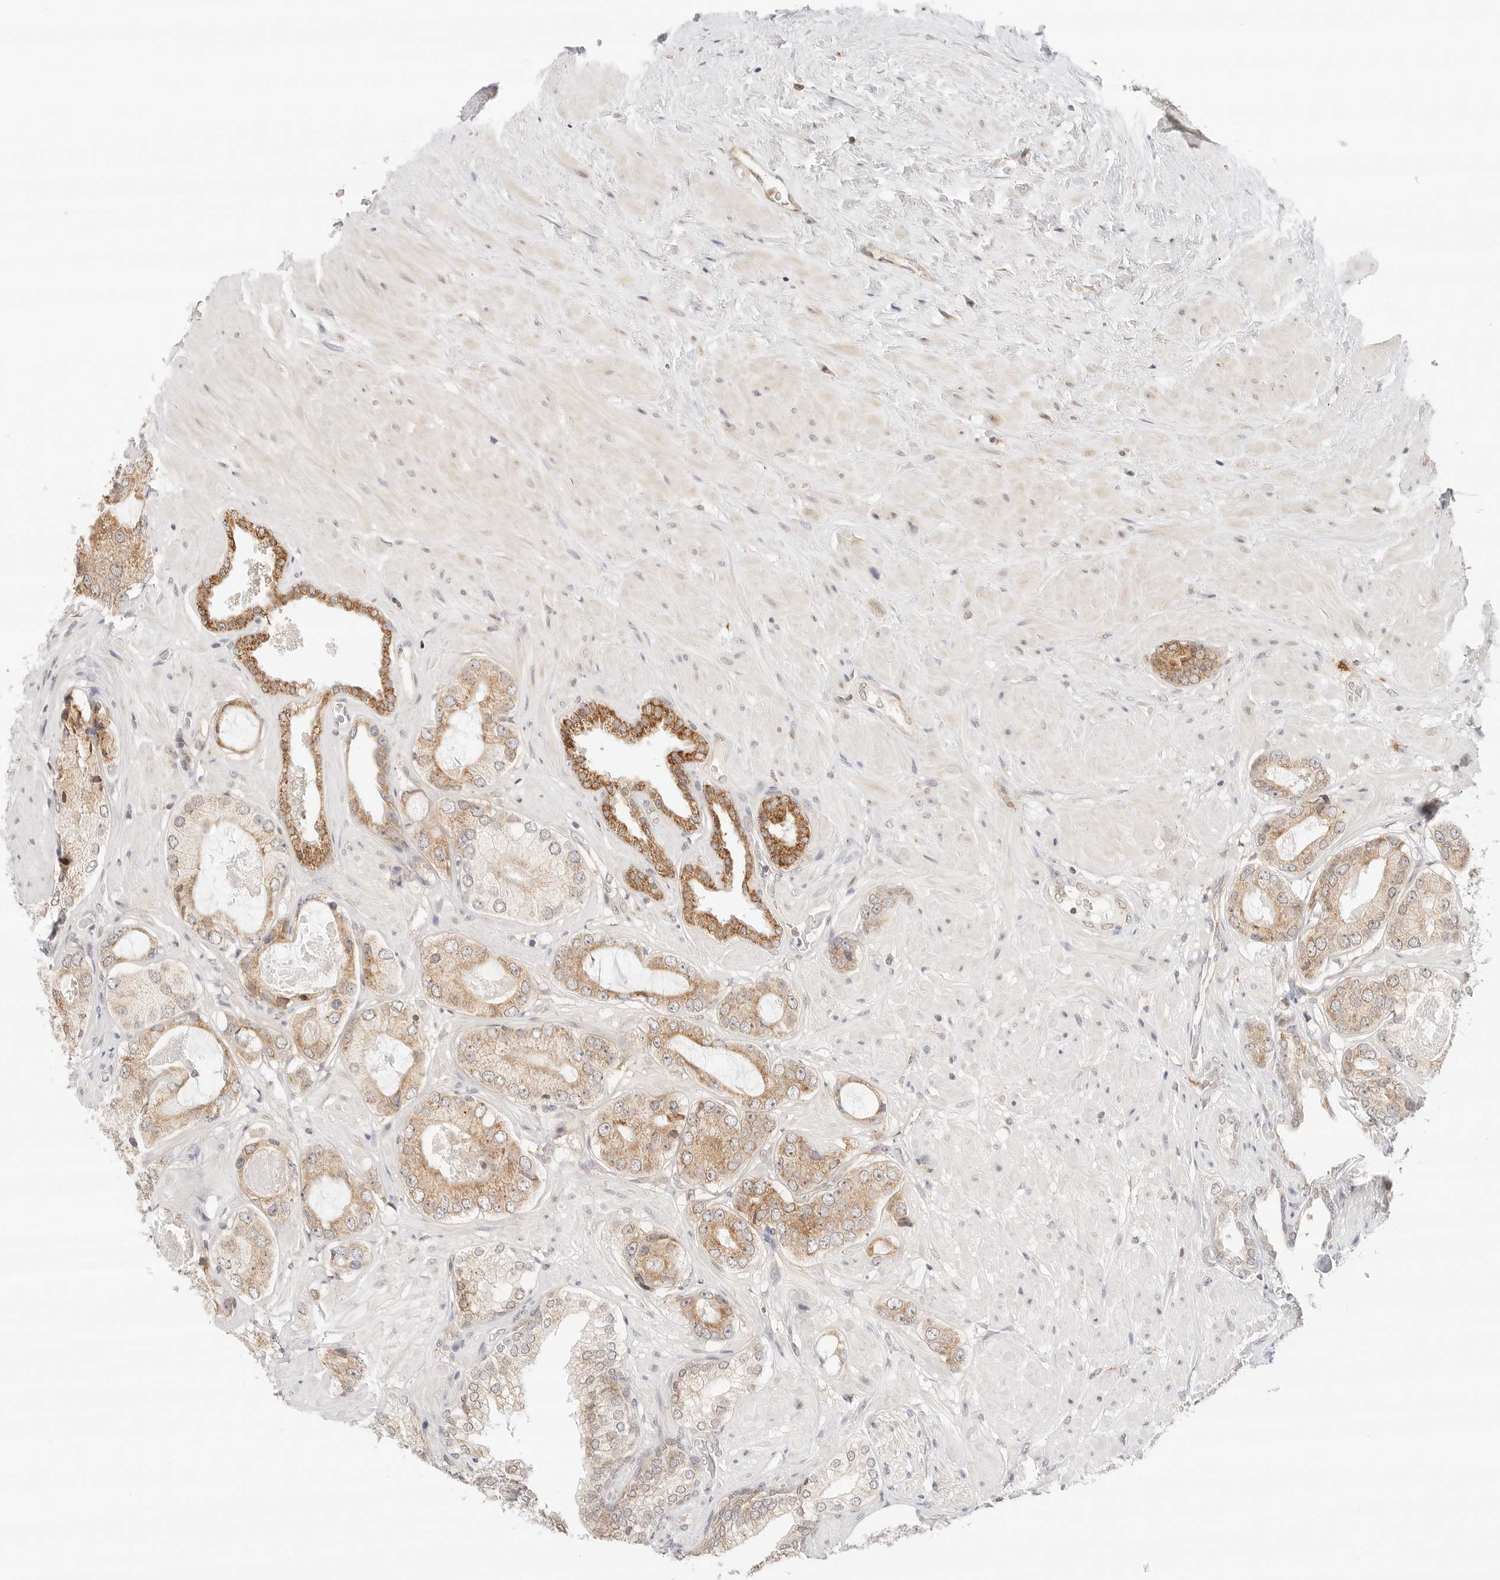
{"staining": {"intensity": "moderate", "quantity": ">75%", "location": "cytoplasmic/membranous"}, "tissue": "prostate cancer", "cell_type": "Tumor cells", "image_type": "cancer", "snomed": [{"axis": "morphology", "description": "Adenocarcinoma, High grade"}, {"axis": "topography", "description": "Prostate"}], "caption": "High-power microscopy captured an immunohistochemistry image of prostate cancer, revealing moderate cytoplasmic/membranous staining in approximately >75% of tumor cells.", "gene": "ERO1B", "patient": {"sex": "male", "age": 59}}